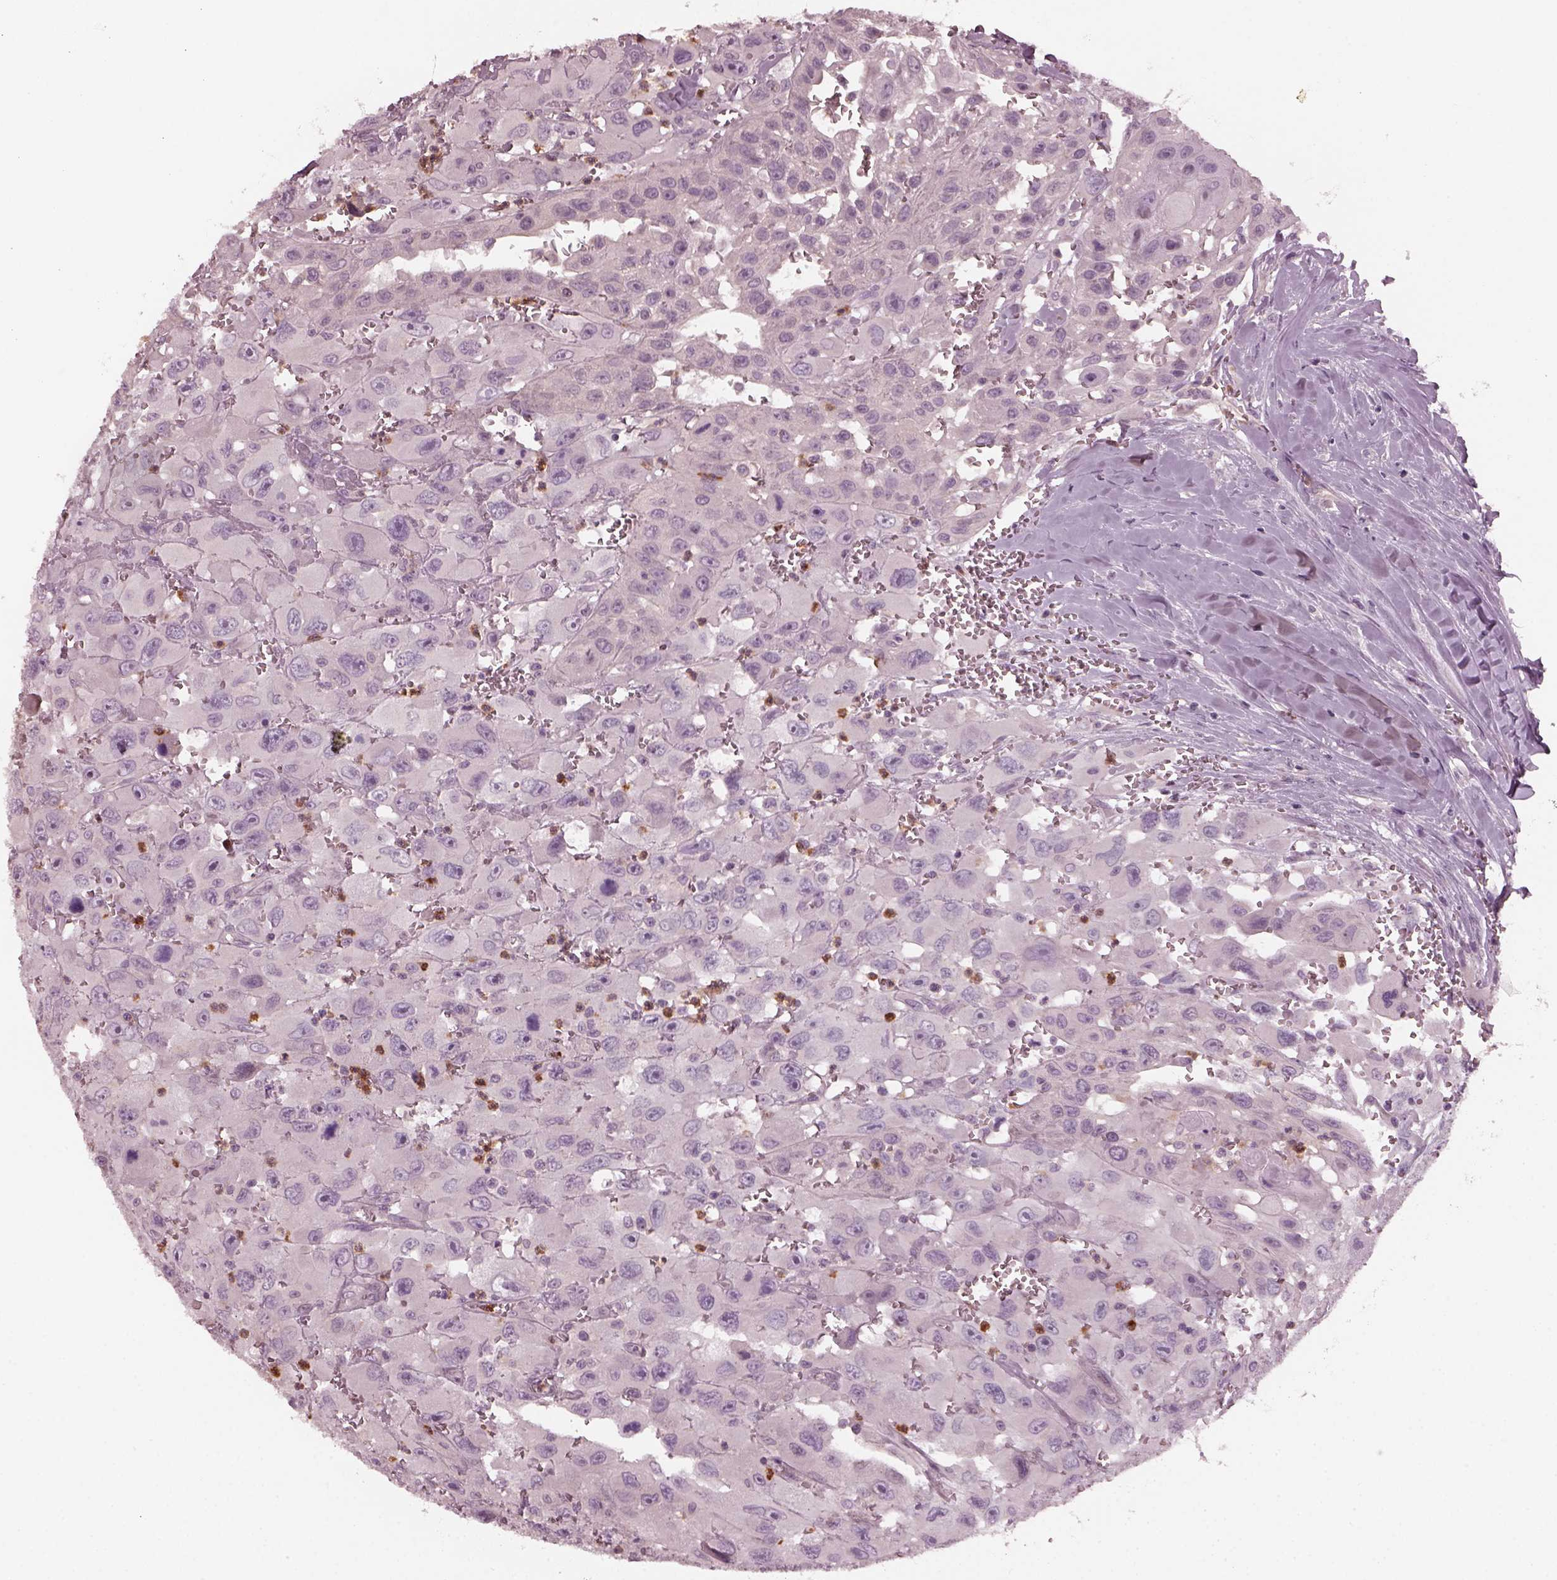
{"staining": {"intensity": "negative", "quantity": "none", "location": "none"}, "tissue": "head and neck cancer", "cell_type": "Tumor cells", "image_type": "cancer", "snomed": [{"axis": "morphology", "description": "Squamous cell carcinoma, NOS"}, {"axis": "morphology", "description": "Squamous cell carcinoma, metastatic, NOS"}, {"axis": "topography", "description": "Oral tissue"}, {"axis": "topography", "description": "Head-Neck"}], "caption": "This photomicrograph is of metastatic squamous cell carcinoma (head and neck) stained with immunohistochemistry to label a protein in brown with the nuclei are counter-stained blue. There is no staining in tumor cells.", "gene": "CHIT1", "patient": {"sex": "female", "age": 85}}